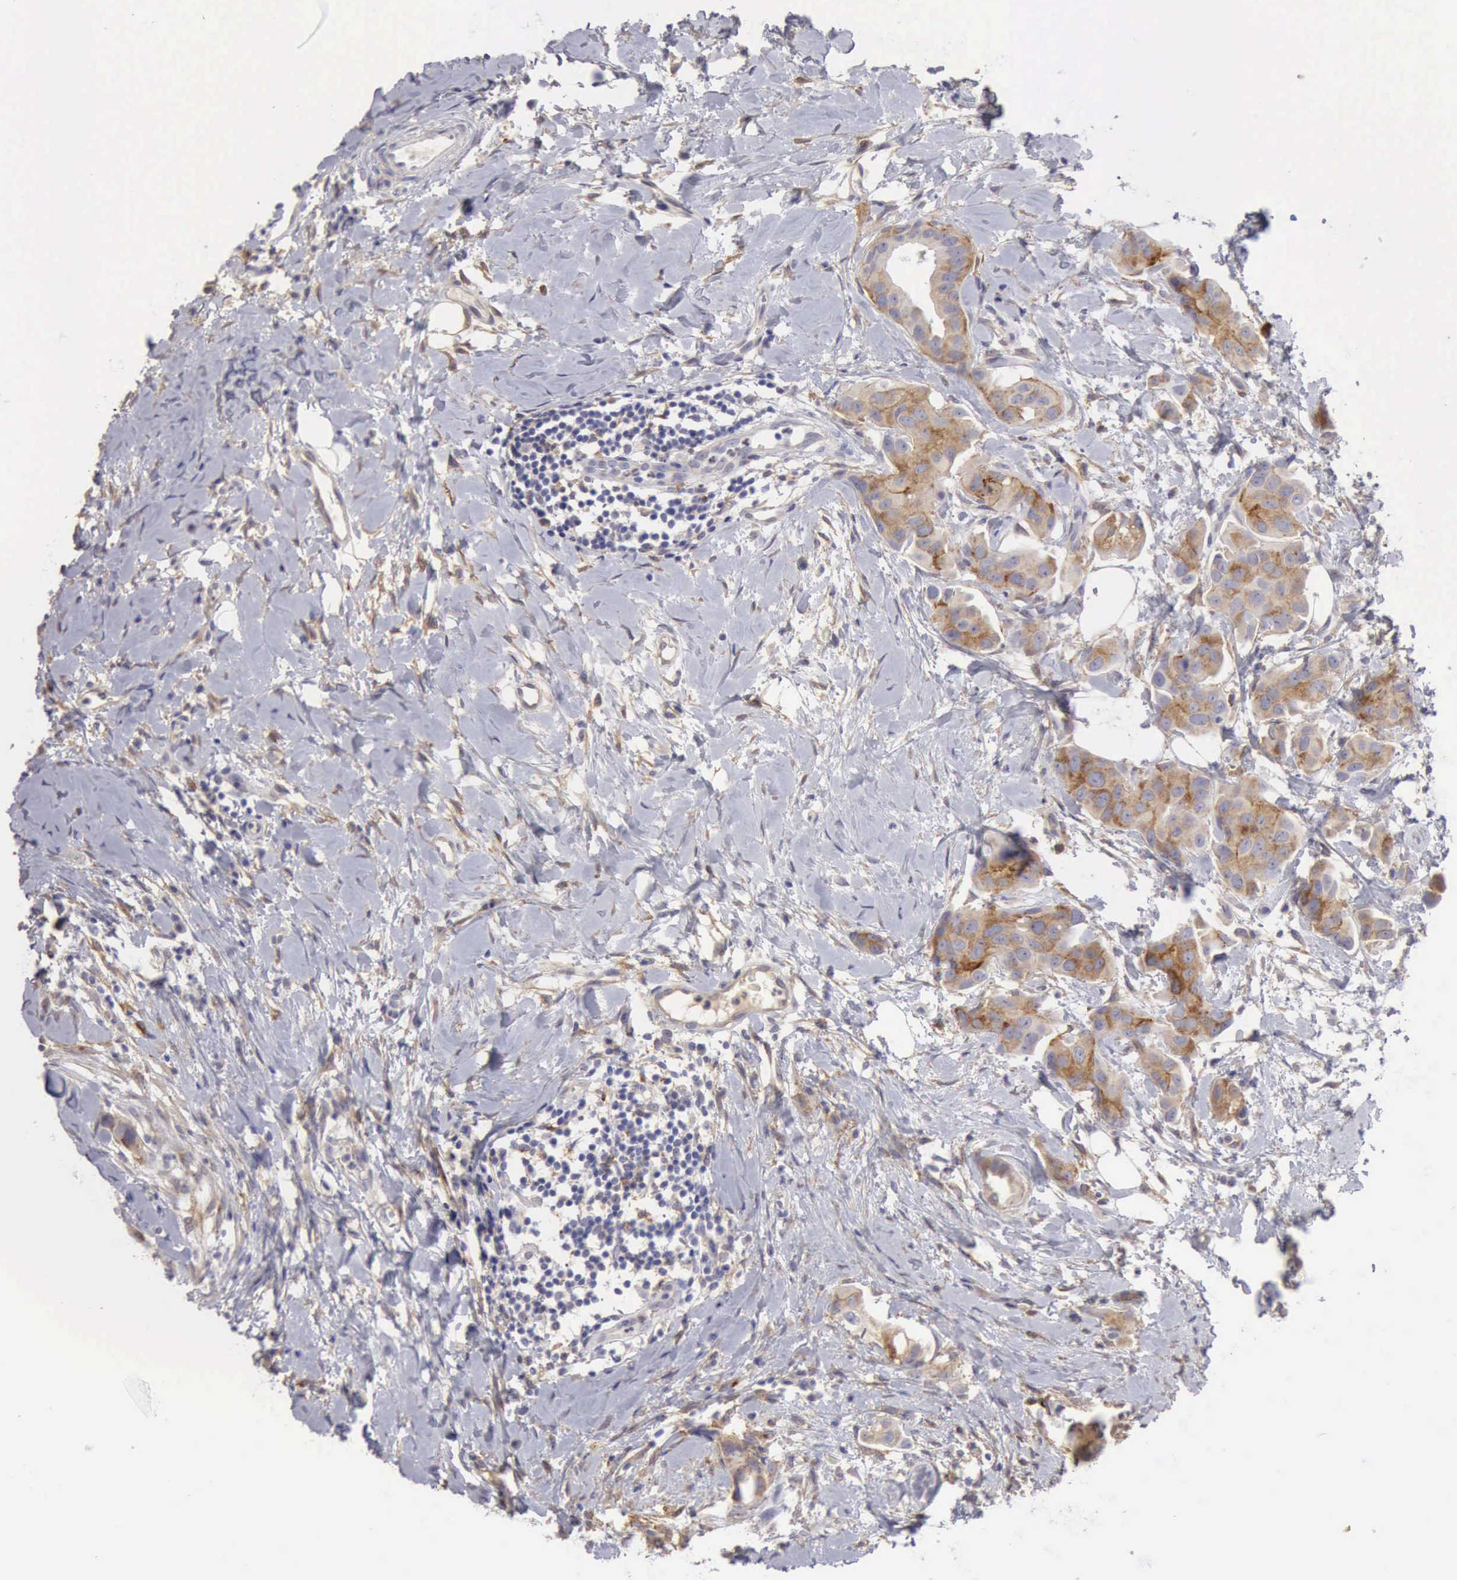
{"staining": {"intensity": "moderate", "quantity": ">75%", "location": "cytoplasmic/membranous"}, "tissue": "breast cancer", "cell_type": "Tumor cells", "image_type": "cancer", "snomed": [{"axis": "morphology", "description": "Duct carcinoma"}, {"axis": "topography", "description": "Breast"}], "caption": "Immunohistochemistry (IHC) staining of infiltrating ductal carcinoma (breast), which displays medium levels of moderate cytoplasmic/membranous positivity in approximately >75% of tumor cells indicating moderate cytoplasmic/membranous protein positivity. The staining was performed using DAB (brown) for protein detection and nuclei were counterstained in hematoxylin (blue).", "gene": "TFRC", "patient": {"sex": "female", "age": 40}}